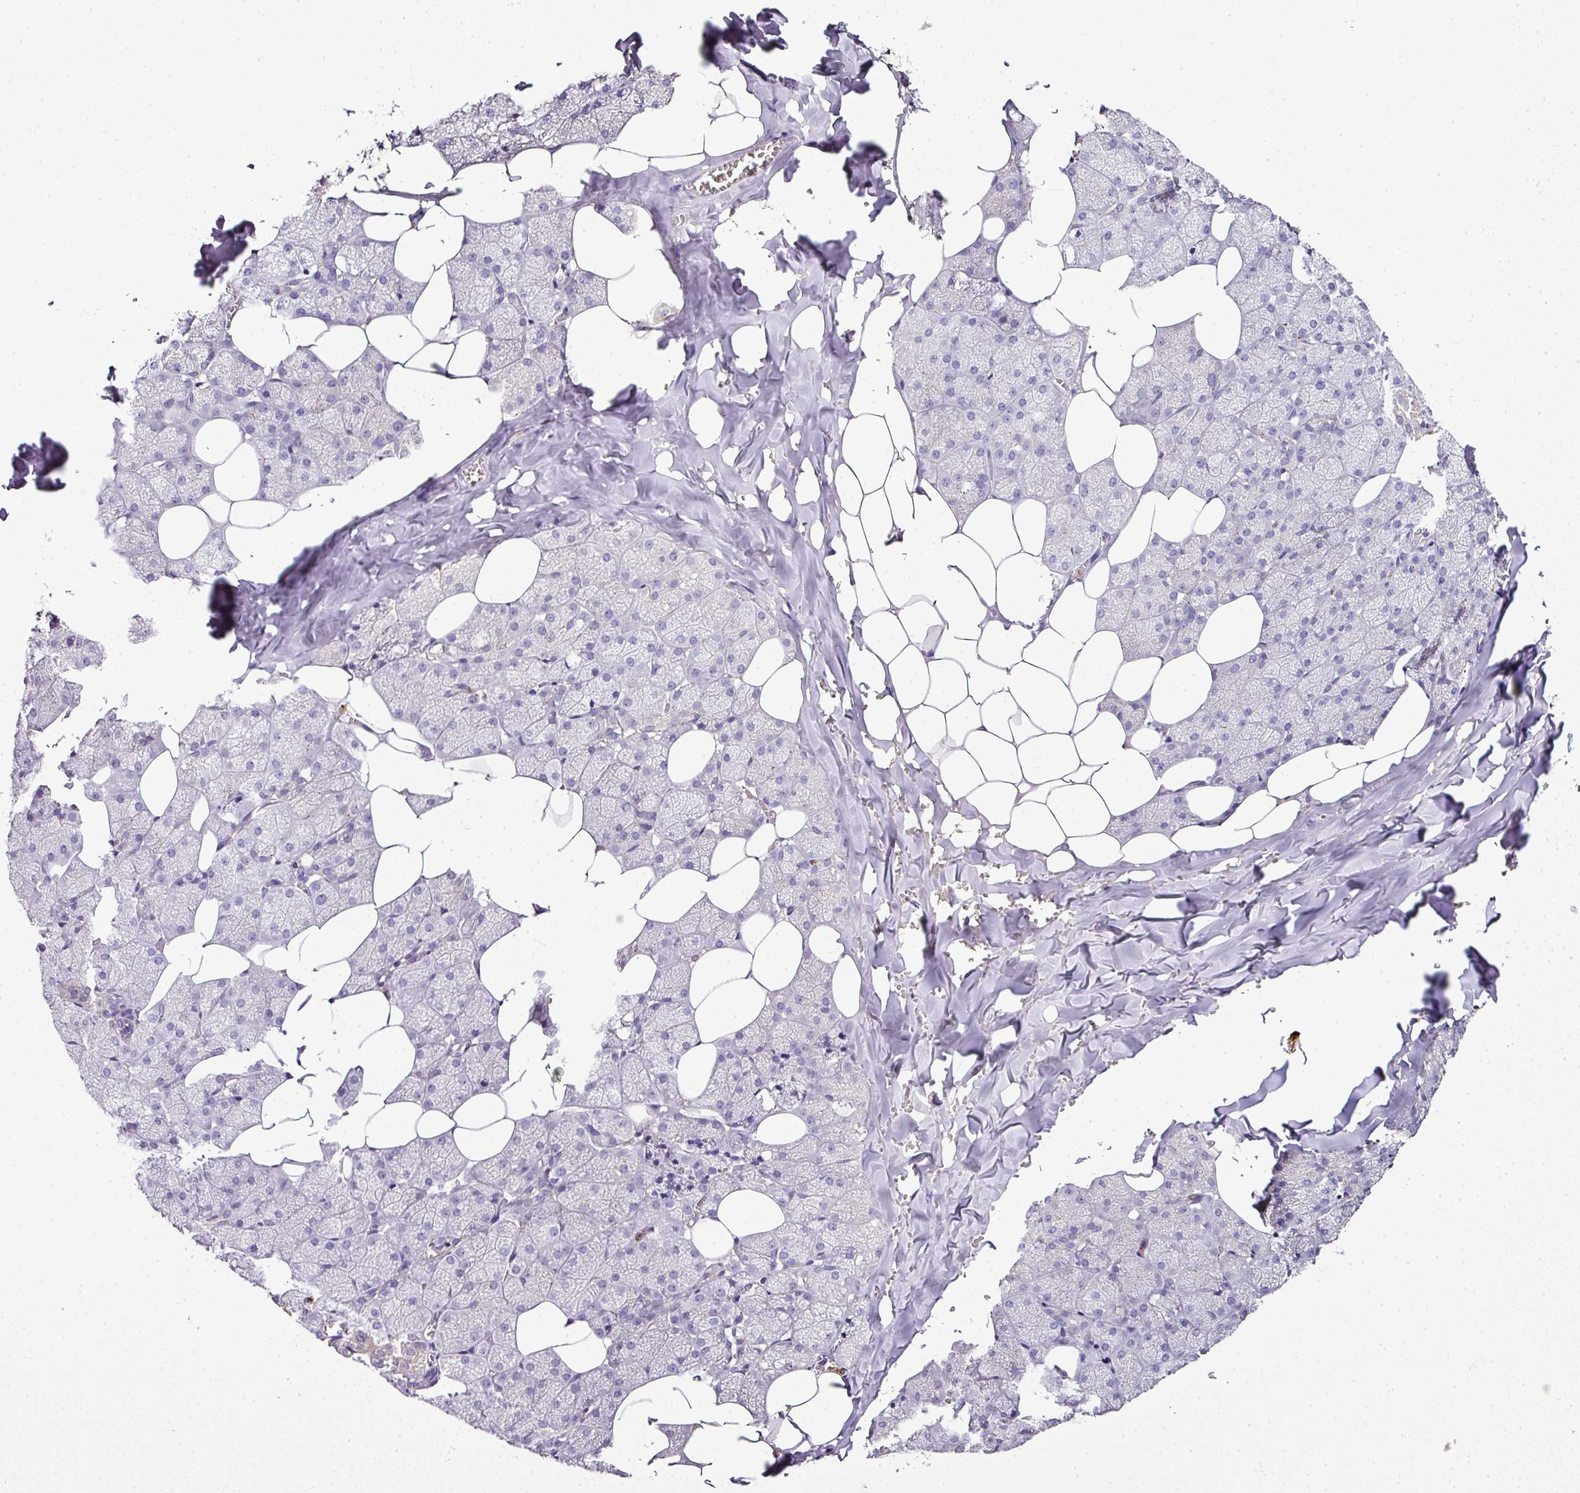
{"staining": {"intensity": "weak", "quantity": "<25%", "location": "cytoplasmic/membranous"}, "tissue": "salivary gland", "cell_type": "Glandular cells", "image_type": "normal", "snomed": [{"axis": "morphology", "description": "Normal tissue, NOS"}, {"axis": "topography", "description": "Salivary gland"}, {"axis": "topography", "description": "Peripheral nerve tissue"}], "caption": "Salivary gland stained for a protein using IHC demonstrates no expression glandular cells.", "gene": "CAB39L", "patient": {"sex": "male", "age": 38}}